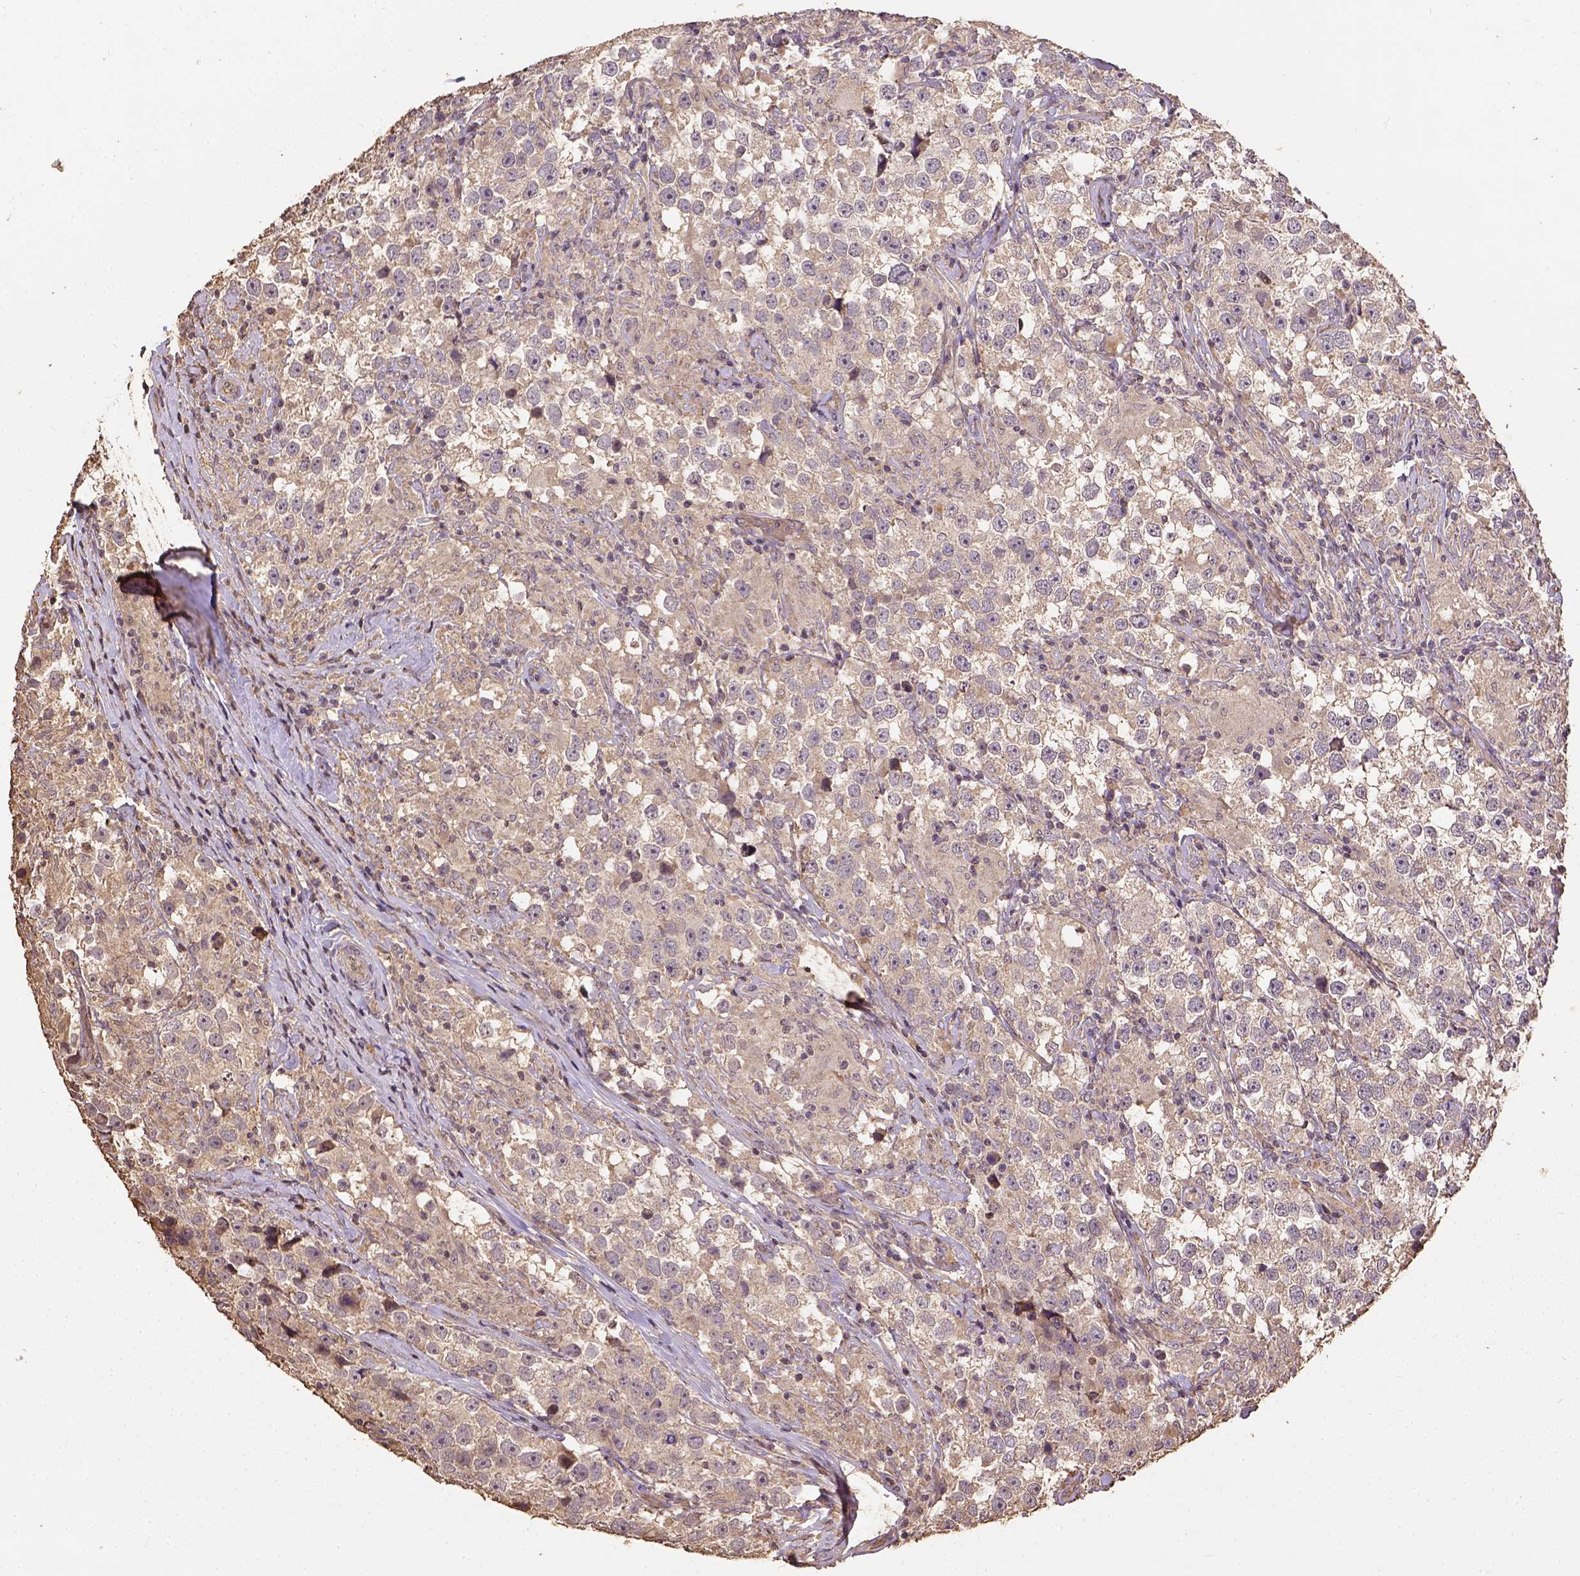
{"staining": {"intensity": "weak", "quantity": ">75%", "location": "cytoplasmic/membranous"}, "tissue": "testis cancer", "cell_type": "Tumor cells", "image_type": "cancer", "snomed": [{"axis": "morphology", "description": "Seminoma, NOS"}, {"axis": "topography", "description": "Testis"}], "caption": "Seminoma (testis) was stained to show a protein in brown. There is low levels of weak cytoplasmic/membranous positivity in about >75% of tumor cells. The staining is performed using DAB (3,3'-diaminobenzidine) brown chromogen to label protein expression. The nuclei are counter-stained blue using hematoxylin.", "gene": "ATP1B3", "patient": {"sex": "male", "age": 46}}